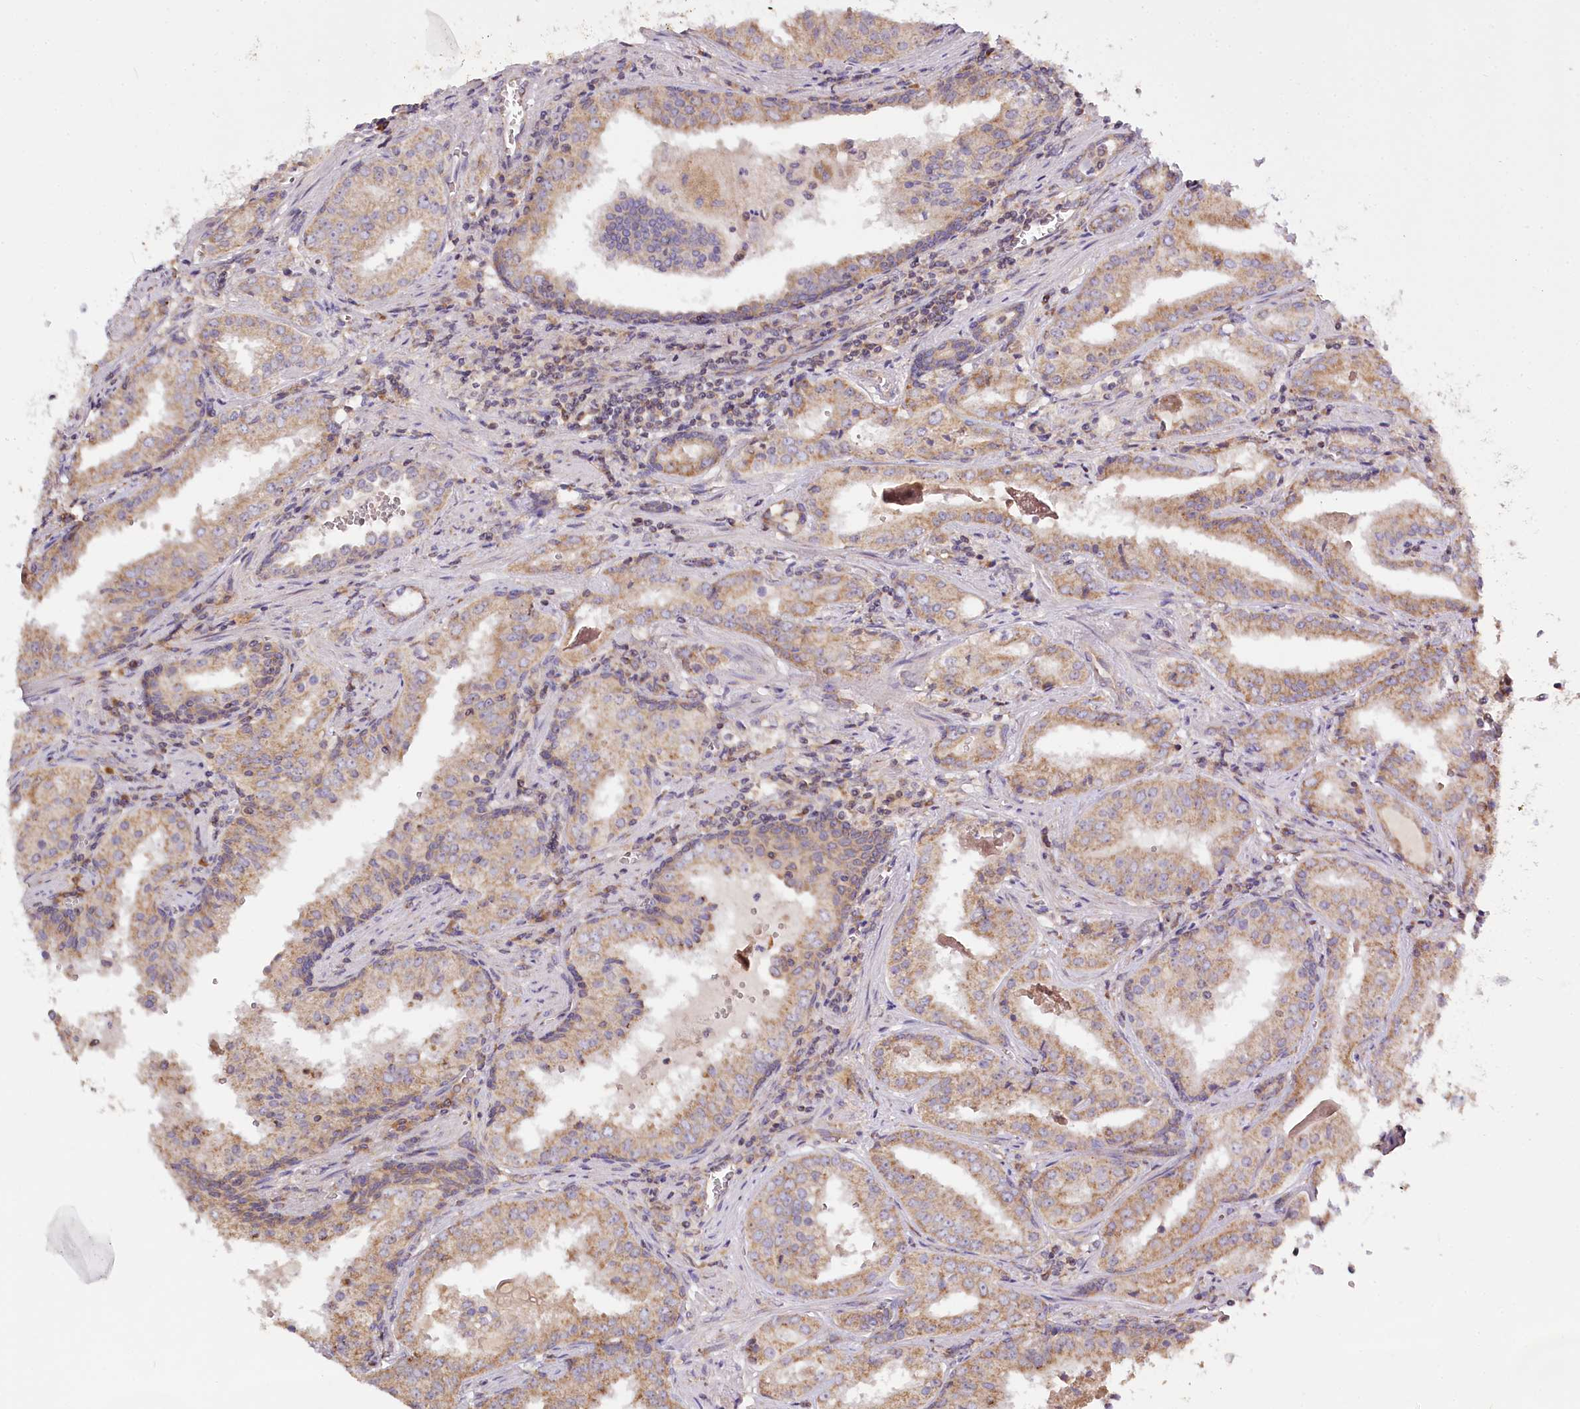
{"staining": {"intensity": "moderate", "quantity": ">75%", "location": "cytoplasmic/membranous"}, "tissue": "prostate cancer", "cell_type": "Tumor cells", "image_type": "cancer", "snomed": [{"axis": "morphology", "description": "Adenocarcinoma, High grade"}, {"axis": "topography", "description": "Prostate"}], "caption": "About >75% of tumor cells in human prostate cancer (adenocarcinoma (high-grade)) reveal moderate cytoplasmic/membranous protein positivity as visualized by brown immunohistochemical staining.", "gene": "ACOX2", "patient": {"sex": "male", "age": 68}}